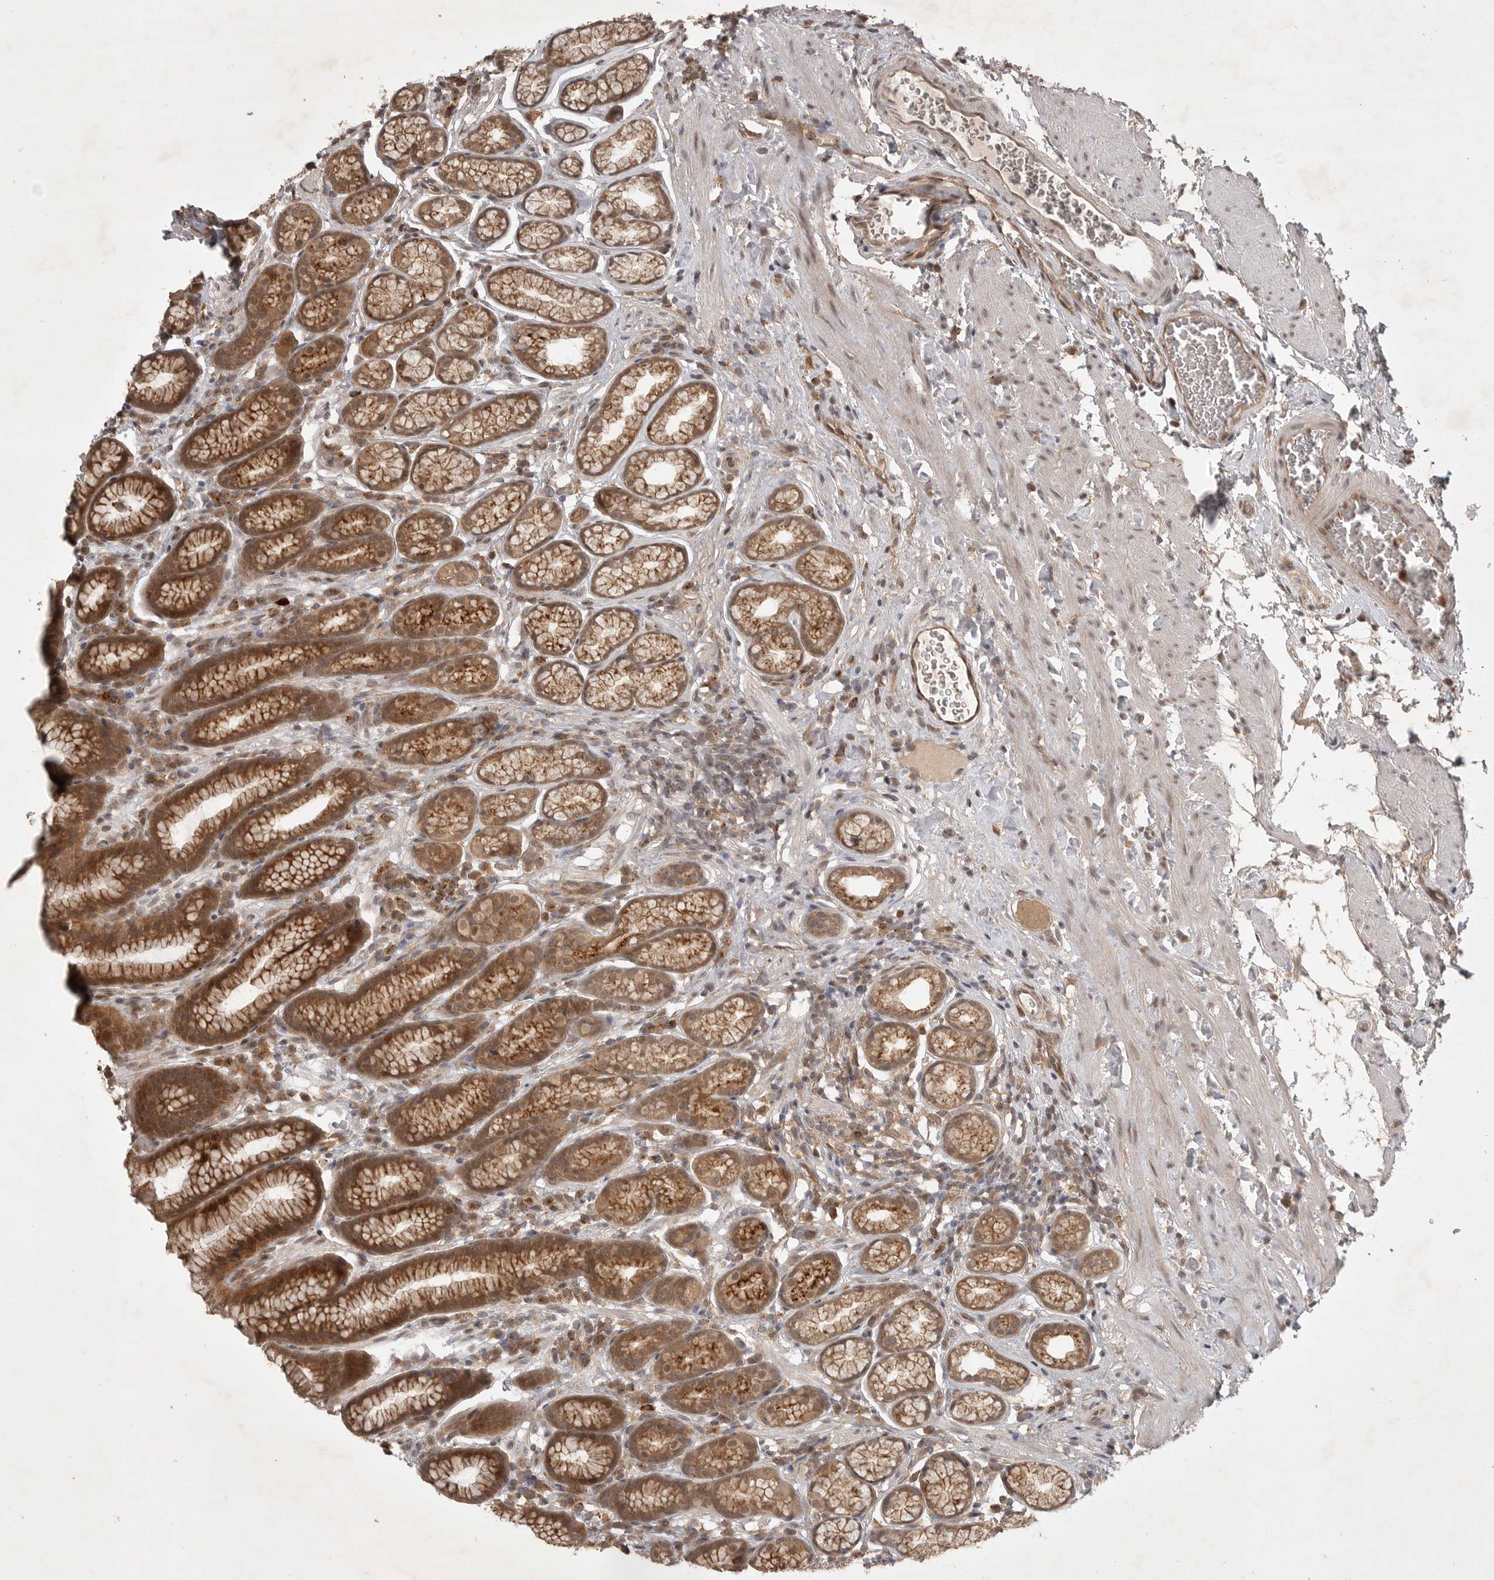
{"staining": {"intensity": "moderate", "quantity": ">75%", "location": "cytoplasmic/membranous"}, "tissue": "stomach", "cell_type": "Glandular cells", "image_type": "normal", "snomed": [{"axis": "morphology", "description": "Normal tissue, NOS"}, {"axis": "topography", "description": "Stomach"}], "caption": "This is a micrograph of immunohistochemistry staining of unremarkable stomach, which shows moderate staining in the cytoplasmic/membranous of glandular cells.", "gene": "ZNF232", "patient": {"sex": "male", "age": 42}}